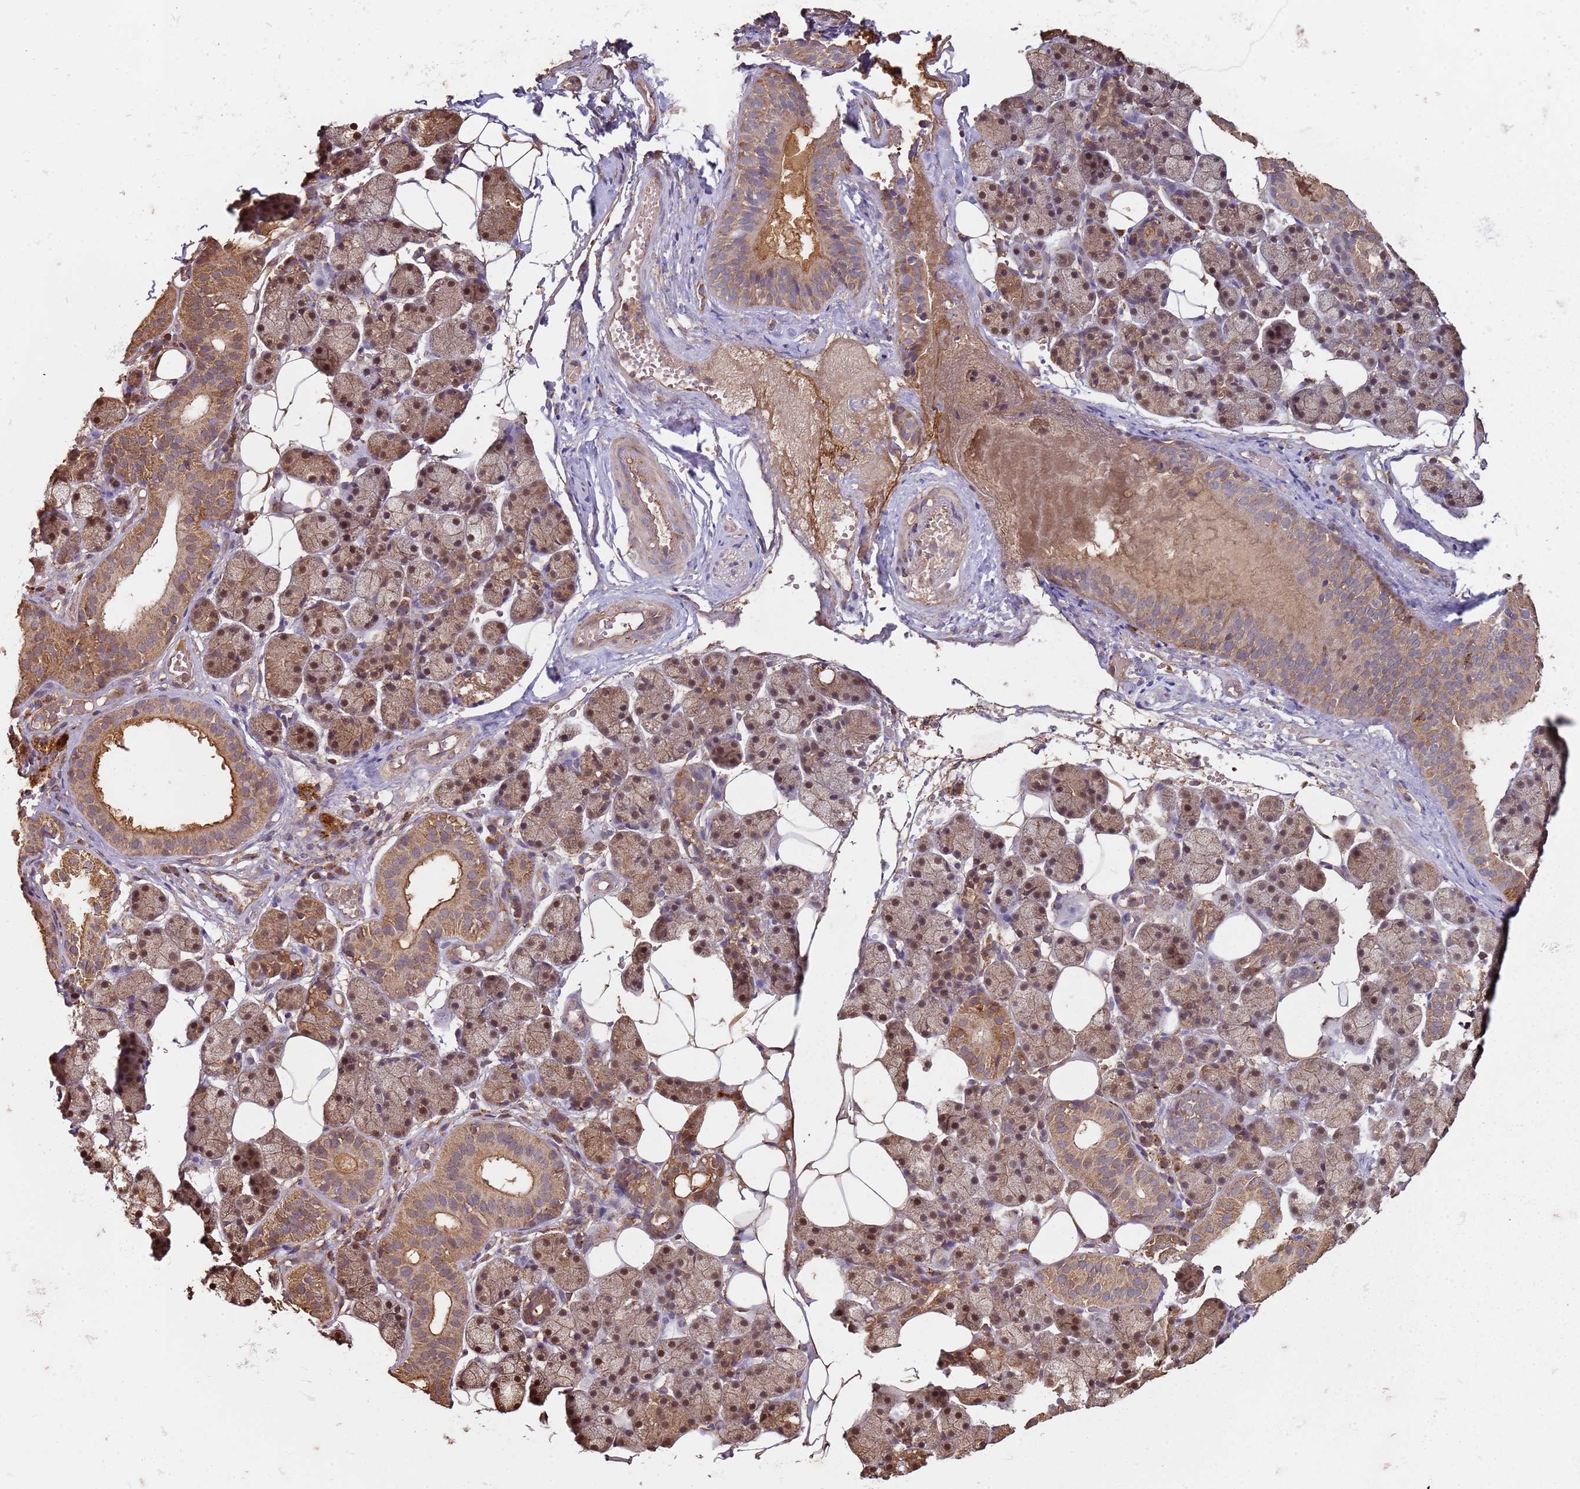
{"staining": {"intensity": "moderate", "quantity": ">75%", "location": "cytoplasmic/membranous,nuclear"}, "tissue": "salivary gland", "cell_type": "Glandular cells", "image_type": "normal", "snomed": [{"axis": "morphology", "description": "Normal tissue, NOS"}, {"axis": "topography", "description": "Salivary gland"}], "caption": "Immunohistochemistry (IHC) photomicrograph of benign human salivary gland stained for a protein (brown), which reveals medium levels of moderate cytoplasmic/membranous,nuclear expression in about >75% of glandular cells.", "gene": "SCGB2B2", "patient": {"sex": "female", "age": 33}}